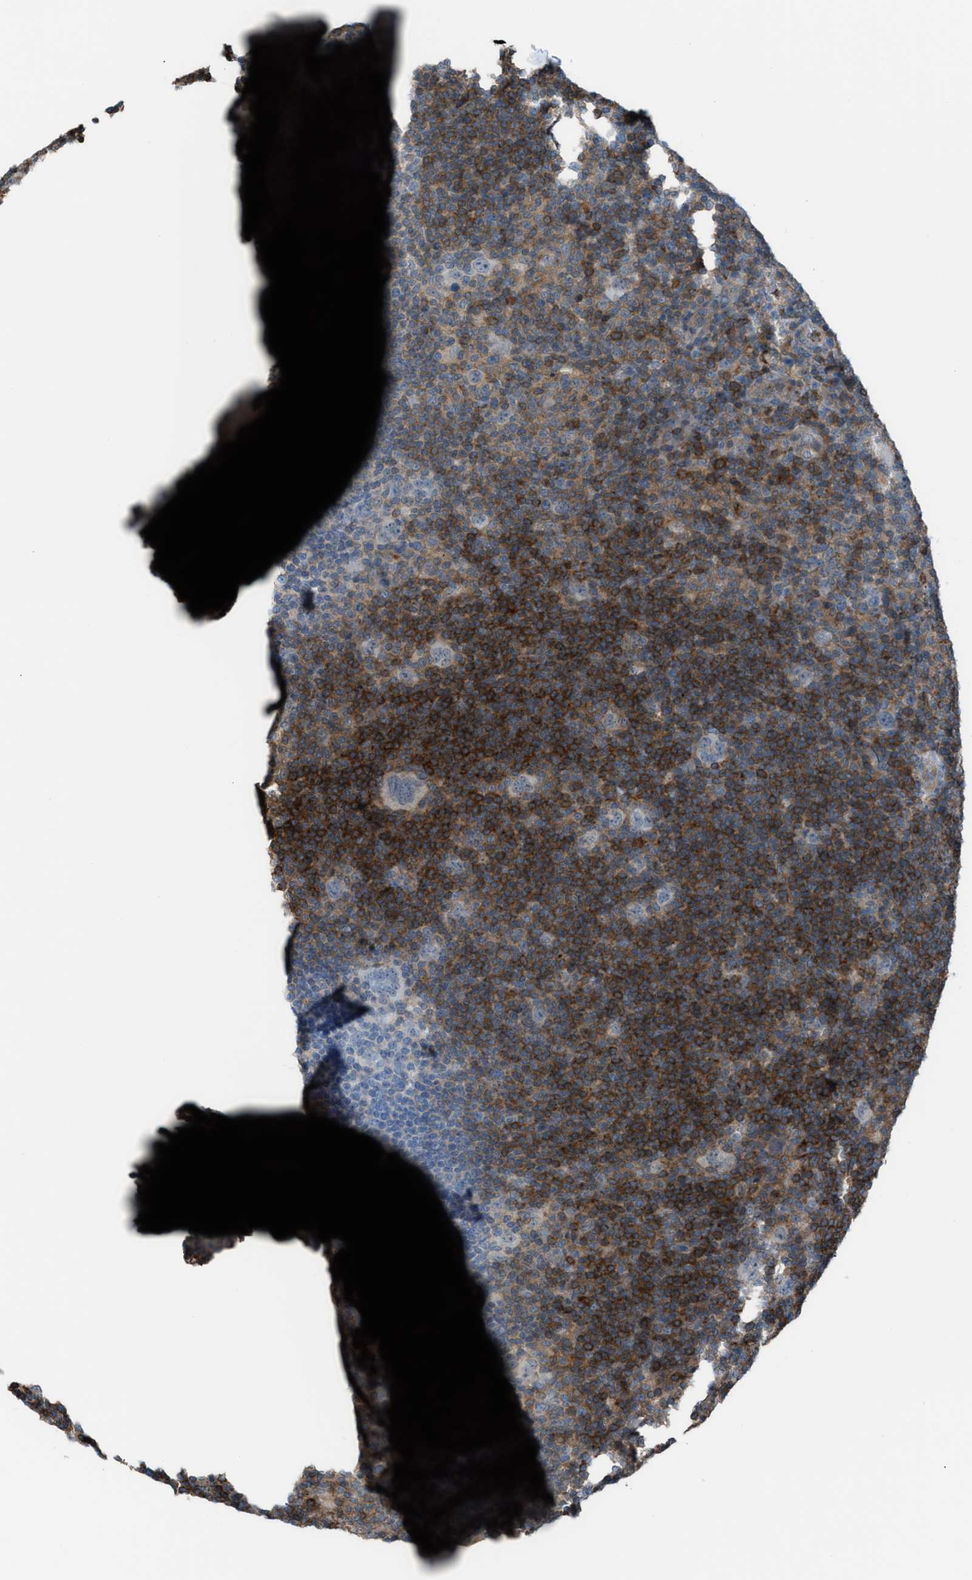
{"staining": {"intensity": "negative", "quantity": "none", "location": "none"}, "tissue": "lymphoma", "cell_type": "Tumor cells", "image_type": "cancer", "snomed": [{"axis": "morphology", "description": "Hodgkin's disease, NOS"}, {"axis": "topography", "description": "Lymph node"}], "caption": "Immunohistochemical staining of Hodgkin's disease shows no significant staining in tumor cells. (DAB IHC visualized using brightfield microscopy, high magnification).", "gene": "DYRK1A", "patient": {"sex": "female", "age": 57}}